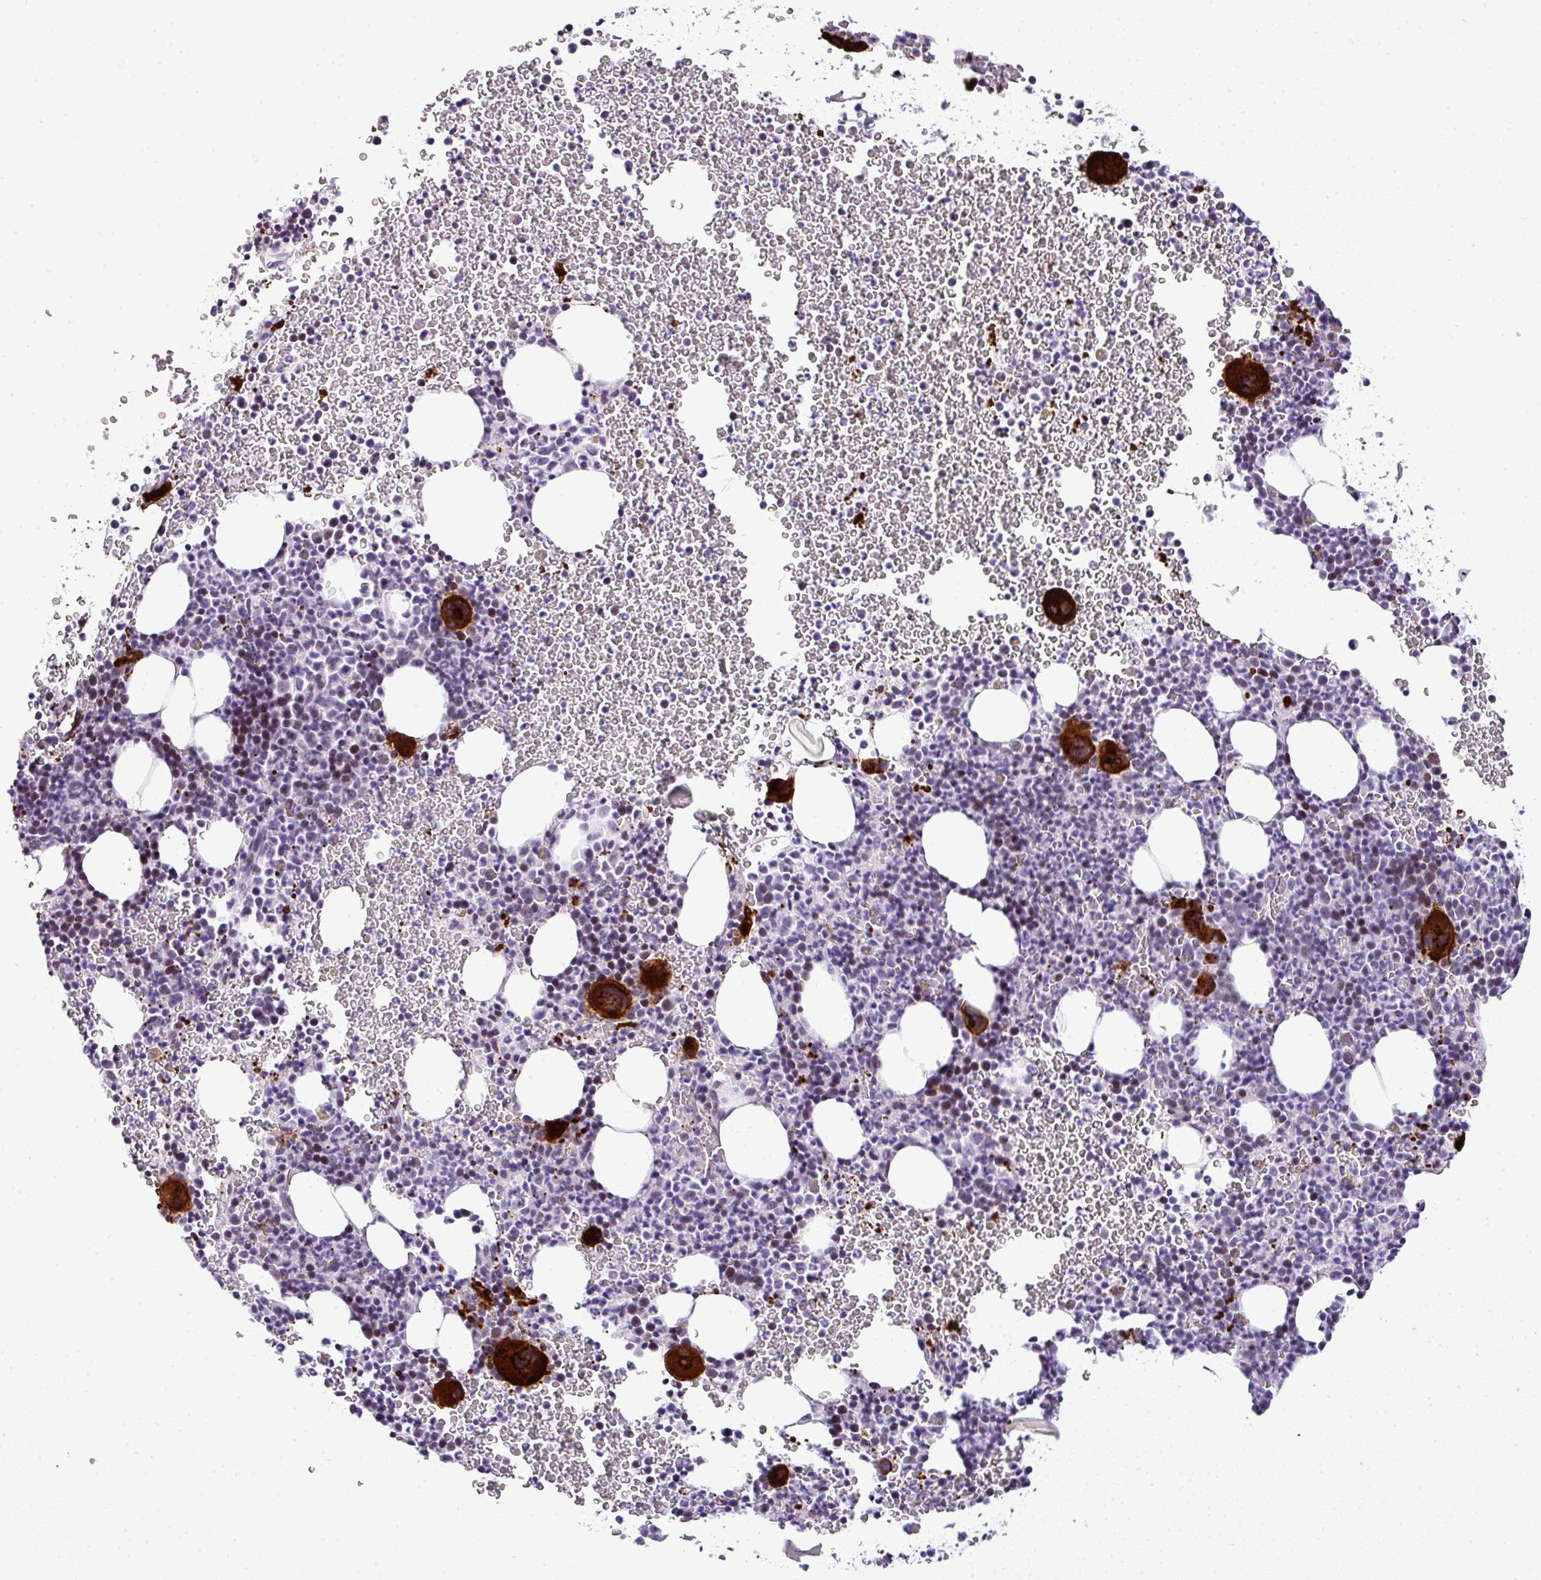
{"staining": {"intensity": "strong", "quantity": "<25%", "location": "cytoplasmic/membranous"}, "tissue": "bone marrow", "cell_type": "Hematopoietic cells", "image_type": "normal", "snomed": [{"axis": "morphology", "description": "Normal tissue, NOS"}, {"axis": "topography", "description": "Bone marrow"}], "caption": "This photomicrograph demonstrates normal bone marrow stained with immunohistochemistry (IHC) to label a protein in brown. The cytoplasmic/membranous of hematopoietic cells show strong positivity for the protein. Nuclei are counter-stained blue.", "gene": "CMTM5", "patient": {"sex": "male", "age": 61}}